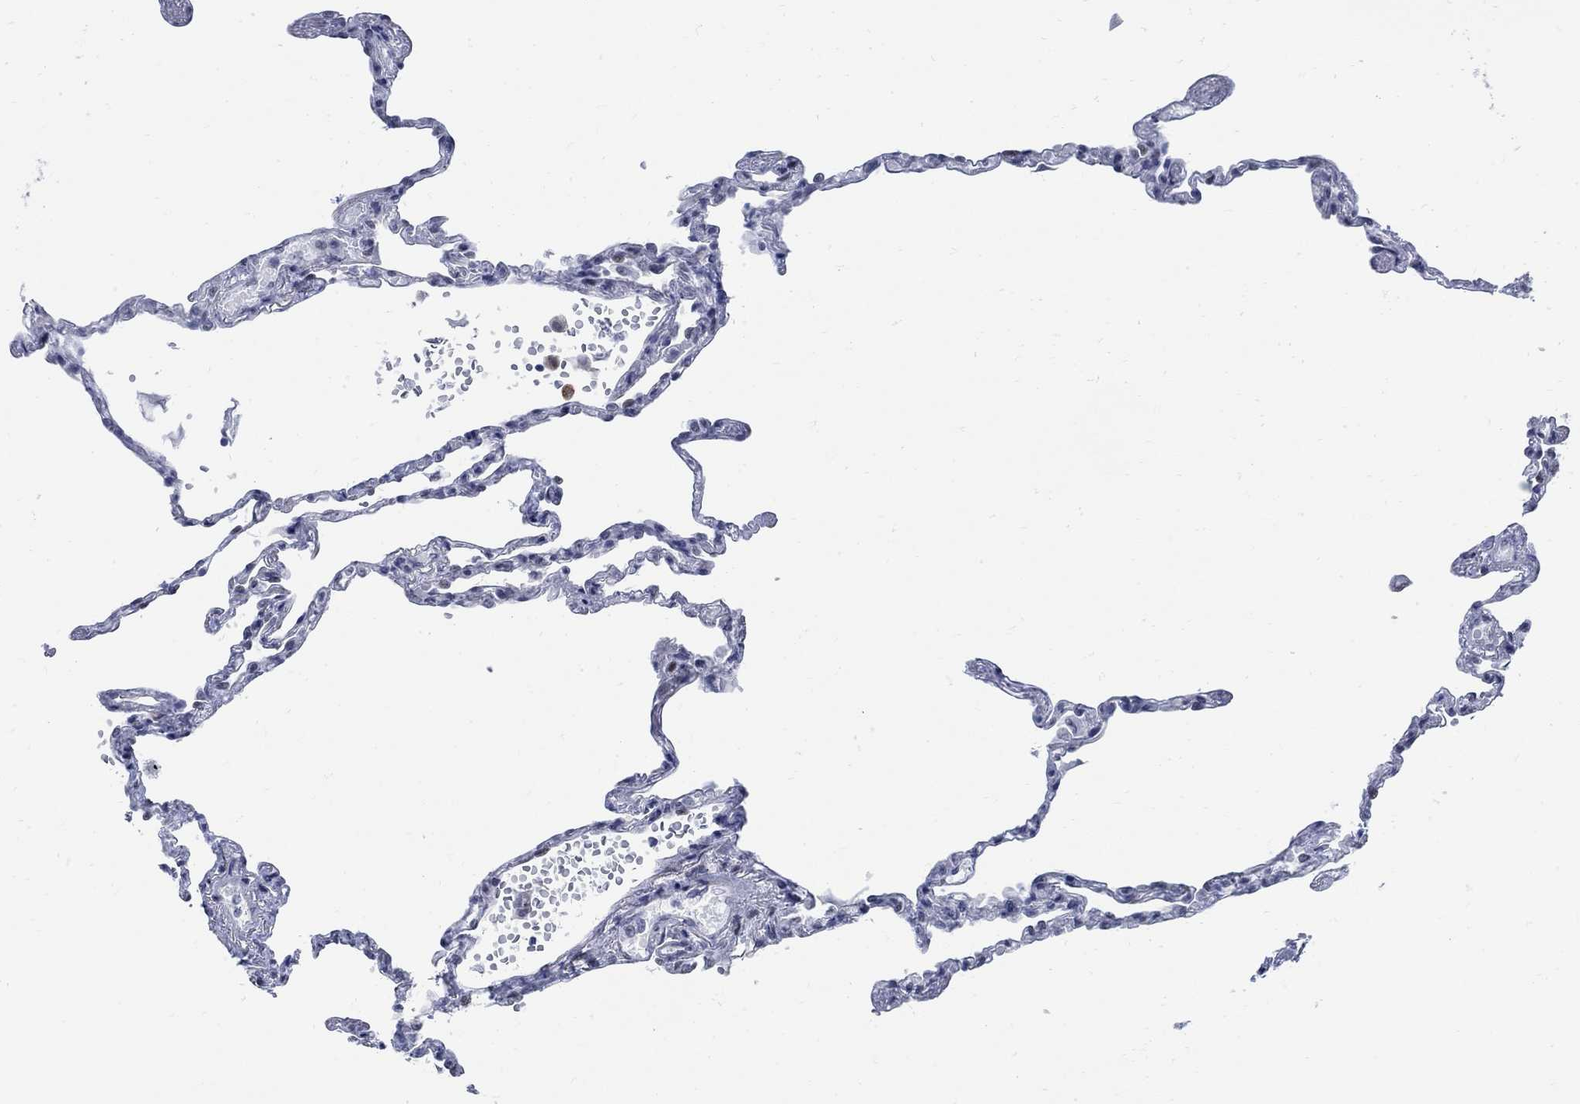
{"staining": {"intensity": "weak", "quantity": "<25%", "location": "nuclear"}, "tissue": "lung", "cell_type": "Alveolar cells", "image_type": "normal", "snomed": [{"axis": "morphology", "description": "Normal tissue, NOS"}, {"axis": "topography", "description": "Lung"}], "caption": "Immunohistochemical staining of benign lung exhibits no significant expression in alveolar cells.", "gene": "DLK1", "patient": {"sex": "male", "age": 78}}